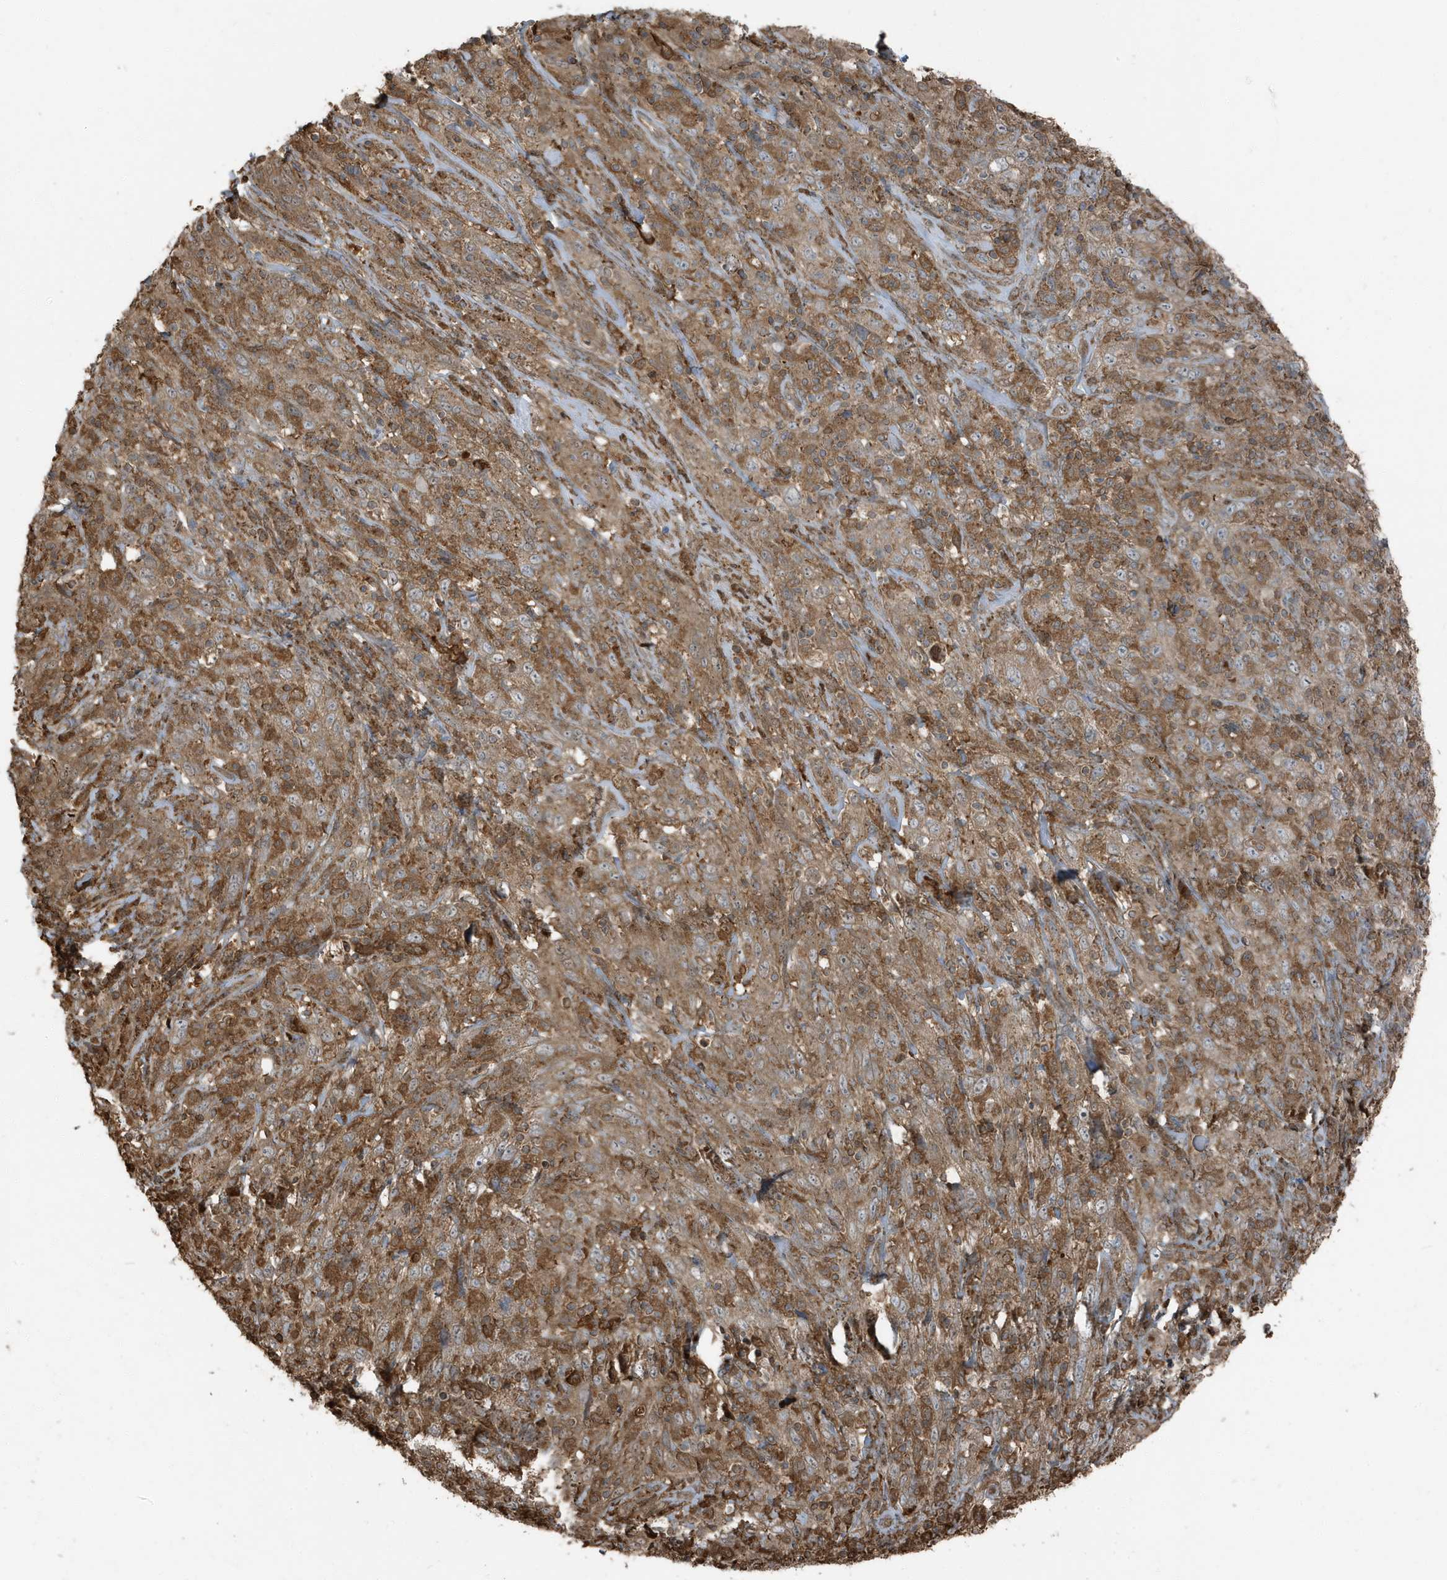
{"staining": {"intensity": "moderate", "quantity": ">75%", "location": "cytoplasmic/membranous"}, "tissue": "cervical cancer", "cell_type": "Tumor cells", "image_type": "cancer", "snomed": [{"axis": "morphology", "description": "Squamous cell carcinoma, NOS"}, {"axis": "topography", "description": "Cervix"}], "caption": "Protein analysis of cervical squamous cell carcinoma tissue displays moderate cytoplasmic/membranous staining in about >75% of tumor cells.", "gene": "AZI2", "patient": {"sex": "female", "age": 46}}